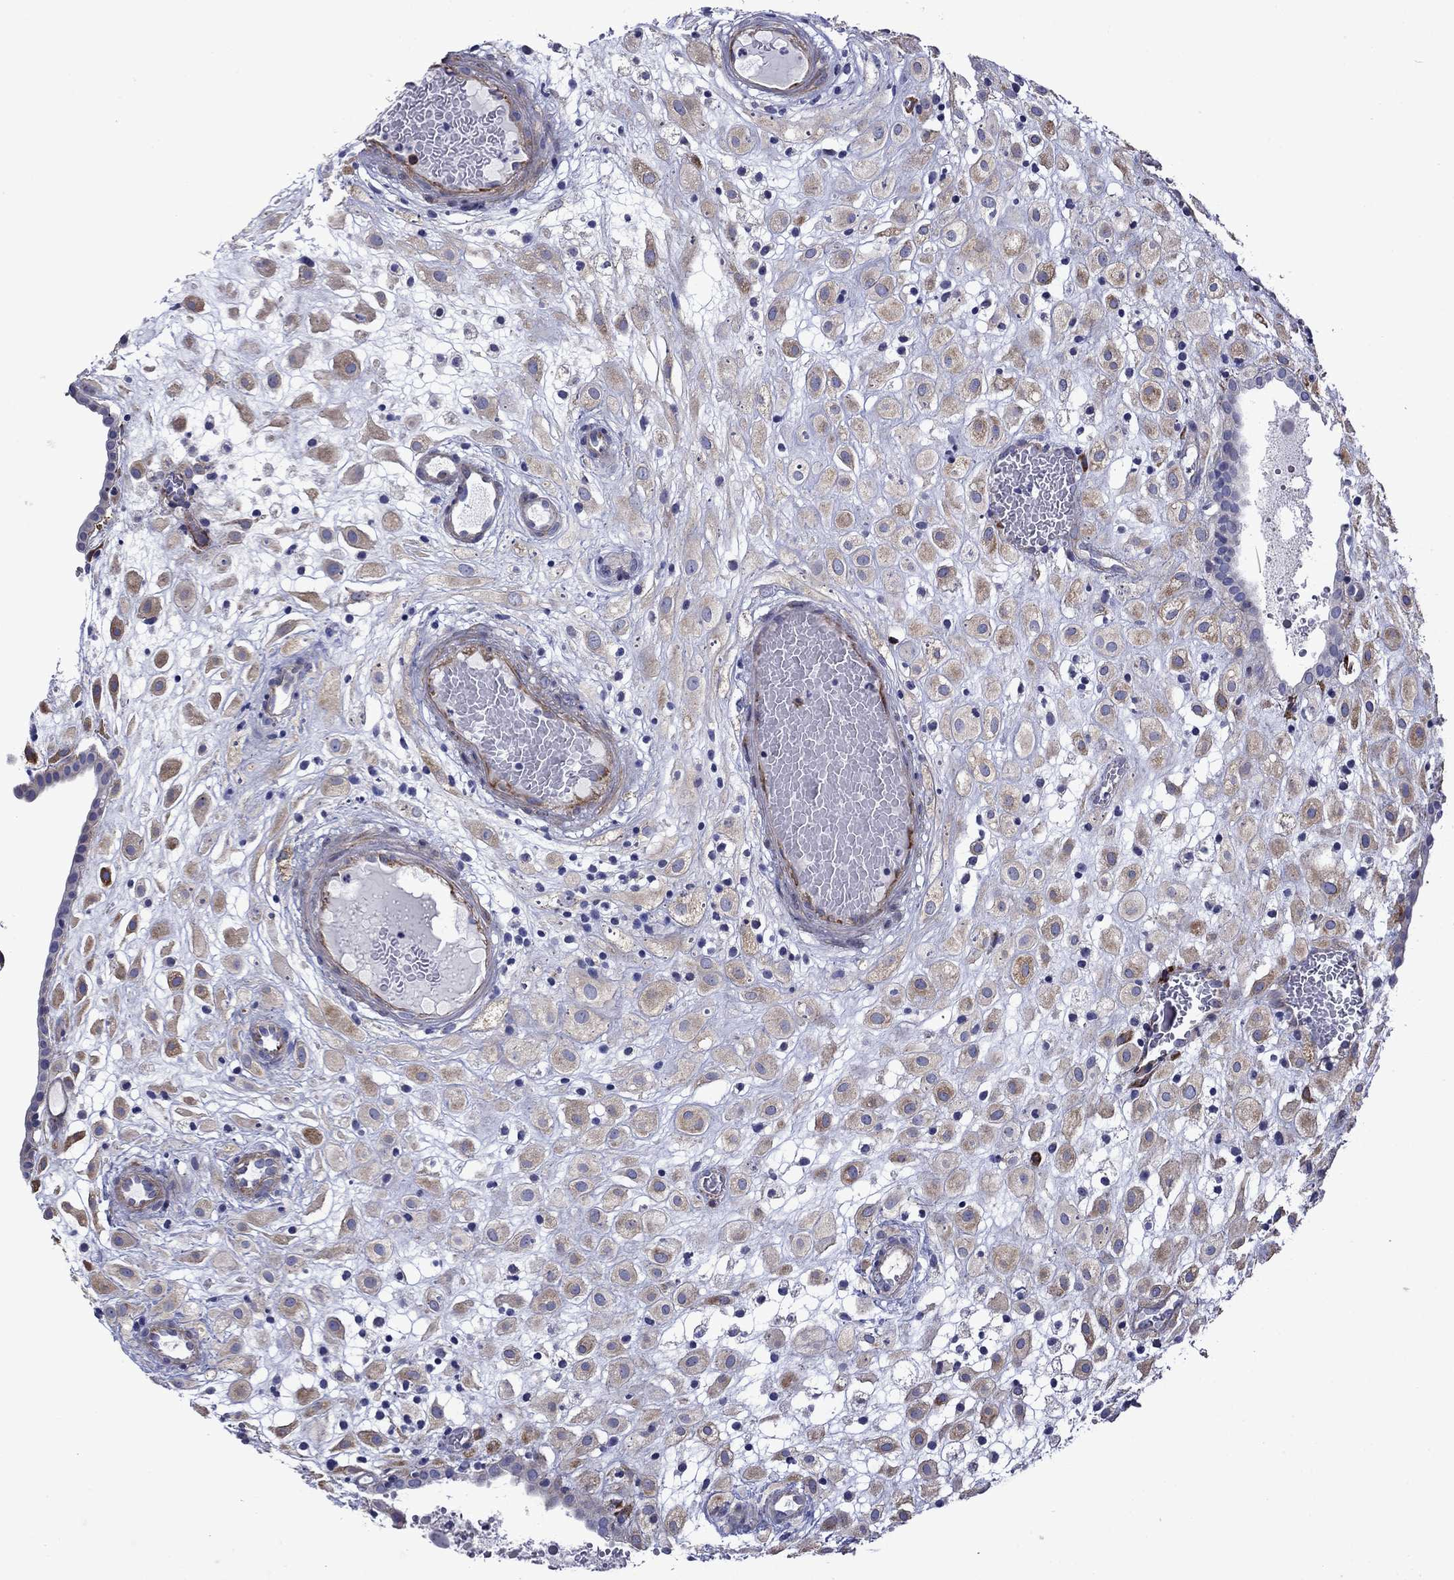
{"staining": {"intensity": "moderate", "quantity": "<25%", "location": "cytoplasmic/membranous"}, "tissue": "placenta", "cell_type": "Decidual cells", "image_type": "normal", "snomed": [{"axis": "morphology", "description": "Normal tissue, NOS"}, {"axis": "topography", "description": "Placenta"}], "caption": "This histopathology image demonstrates immunohistochemistry (IHC) staining of normal human placenta, with low moderate cytoplasmic/membranous positivity in about <25% of decidual cells.", "gene": "HSPG2", "patient": {"sex": "female", "age": 24}}